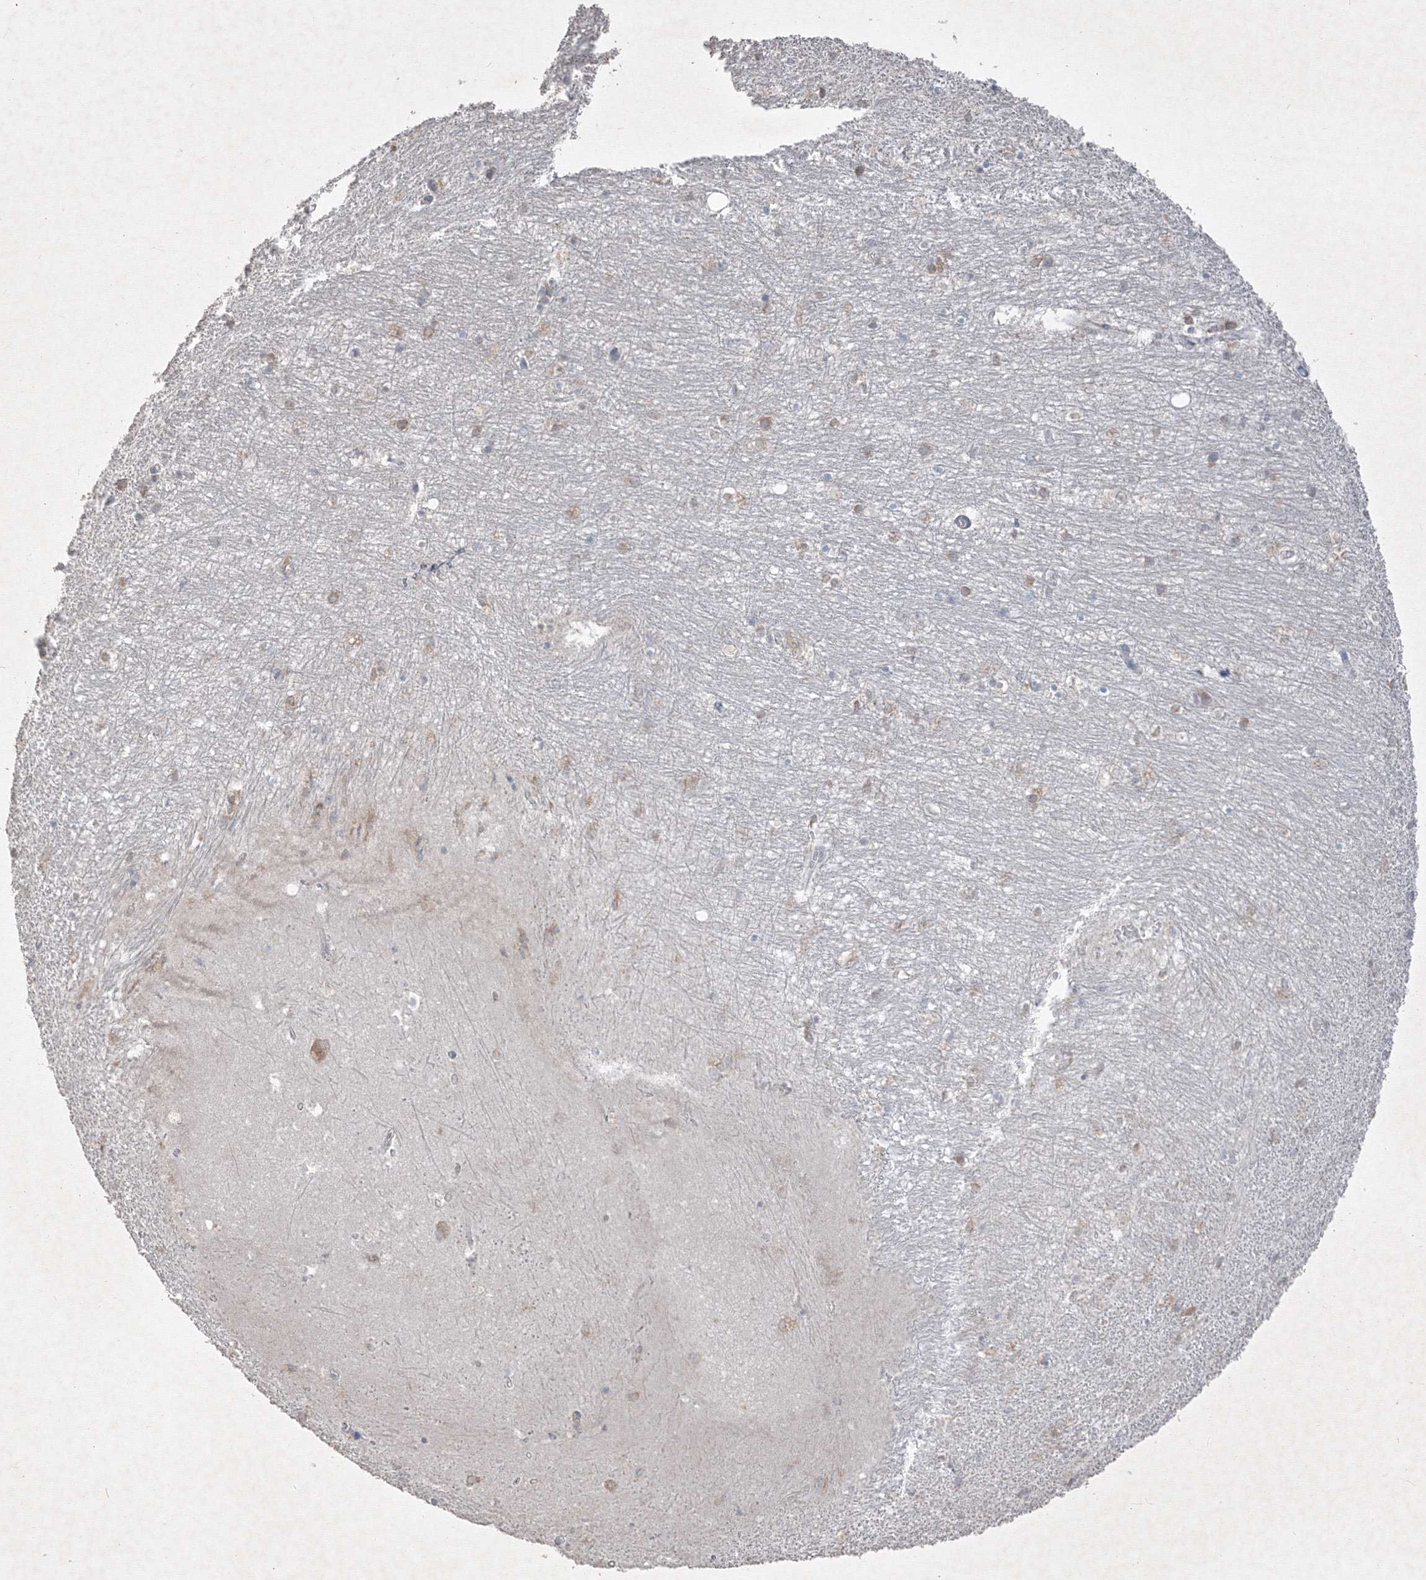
{"staining": {"intensity": "weak", "quantity": "<25%", "location": "cytoplasmic/membranous"}, "tissue": "hippocampus", "cell_type": "Glial cells", "image_type": "normal", "snomed": [{"axis": "morphology", "description": "Normal tissue, NOS"}, {"axis": "topography", "description": "Hippocampus"}], "caption": "High power microscopy image of an immunohistochemistry (IHC) micrograph of benign hippocampus, revealing no significant staining in glial cells.", "gene": "IFNAR1", "patient": {"sex": "female", "age": 64}}